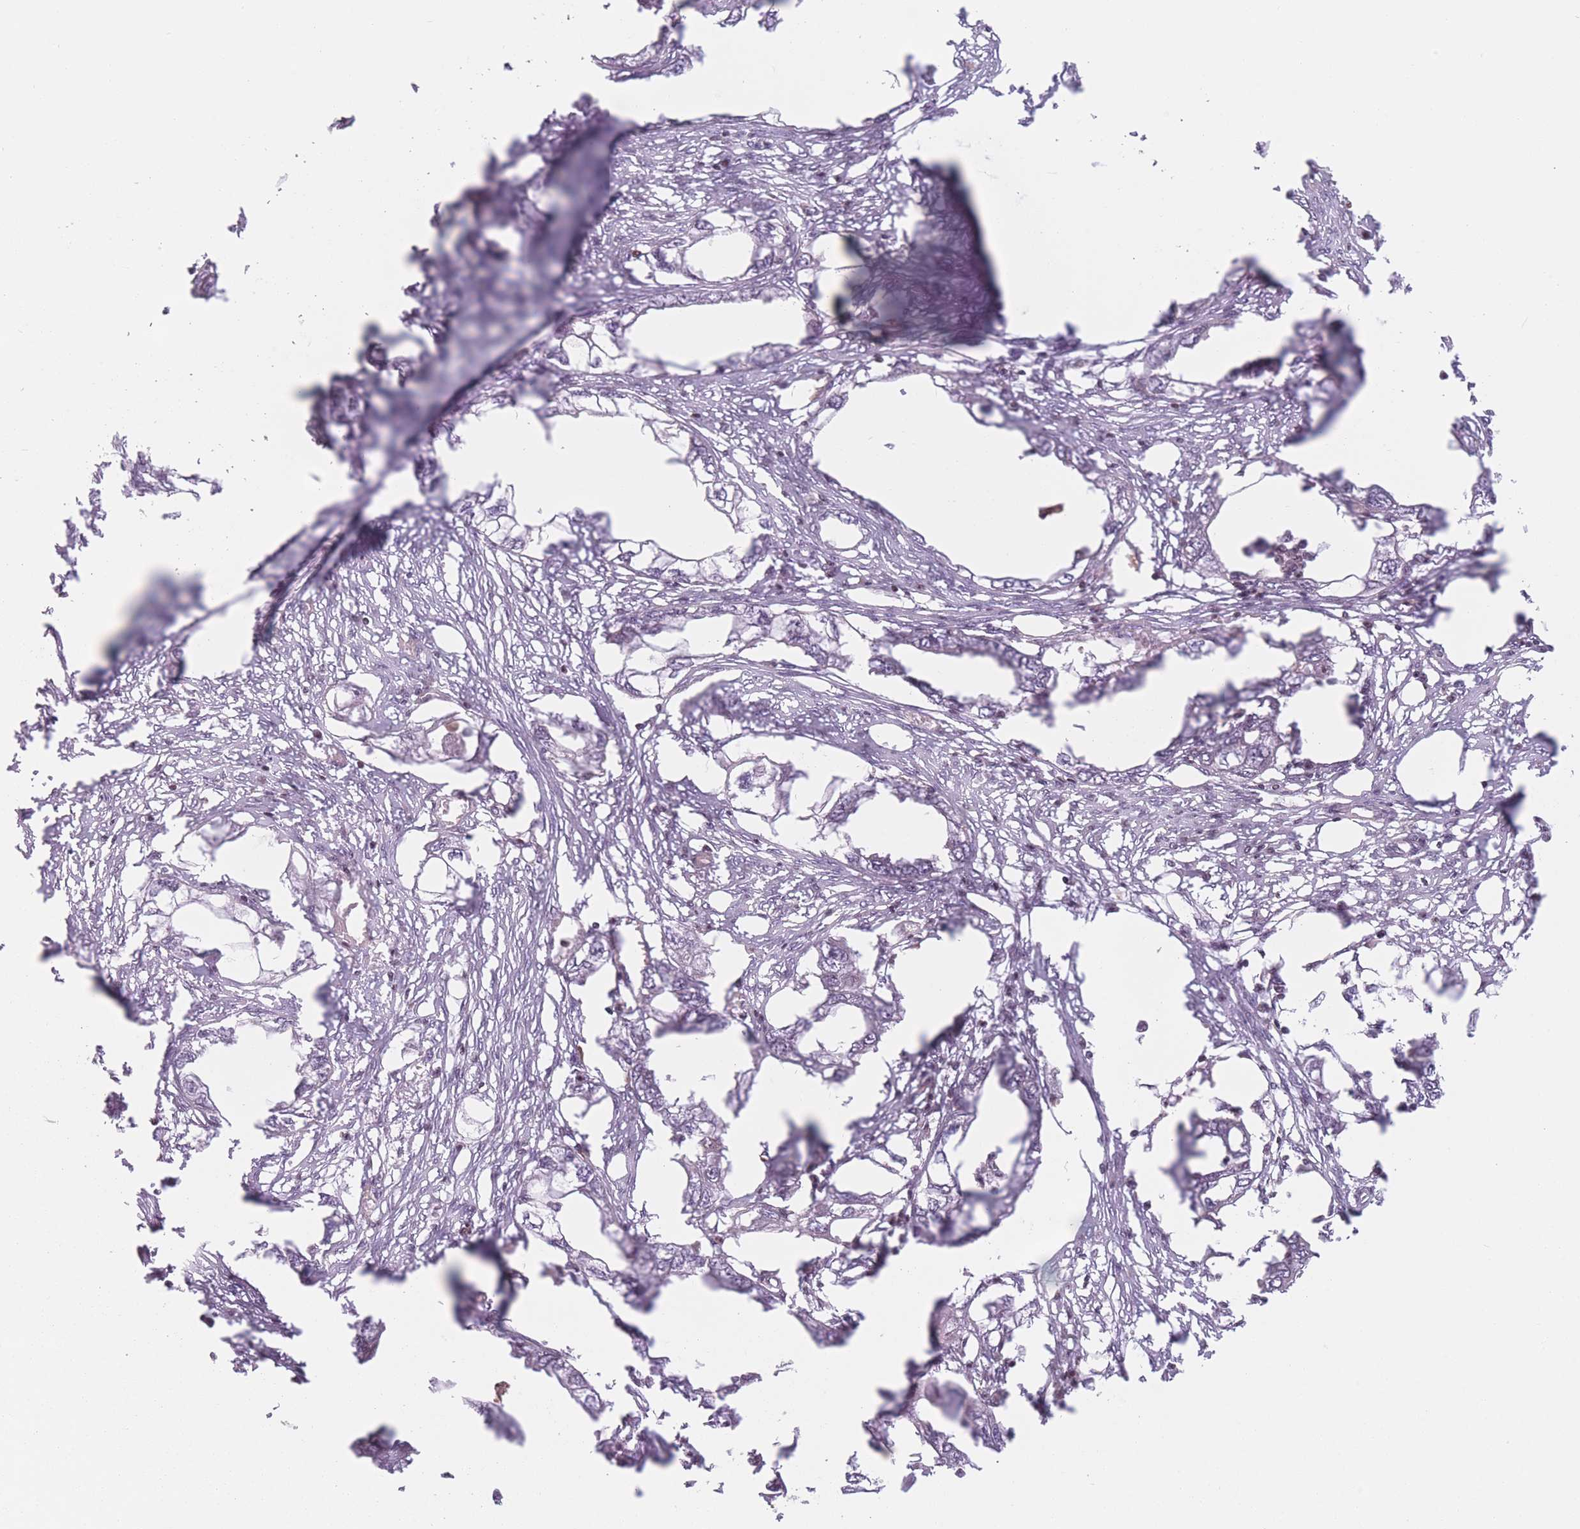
{"staining": {"intensity": "negative", "quantity": "none", "location": "none"}, "tissue": "endometrial cancer", "cell_type": "Tumor cells", "image_type": "cancer", "snomed": [{"axis": "morphology", "description": "Adenocarcinoma, NOS"}, {"axis": "morphology", "description": "Adenocarcinoma, metastatic, NOS"}, {"axis": "topography", "description": "Adipose tissue"}, {"axis": "topography", "description": "Endometrium"}], "caption": "Photomicrograph shows no significant protein positivity in tumor cells of endometrial cancer.", "gene": "WASHC2A", "patient": {"sex": "female", "age": 67}}